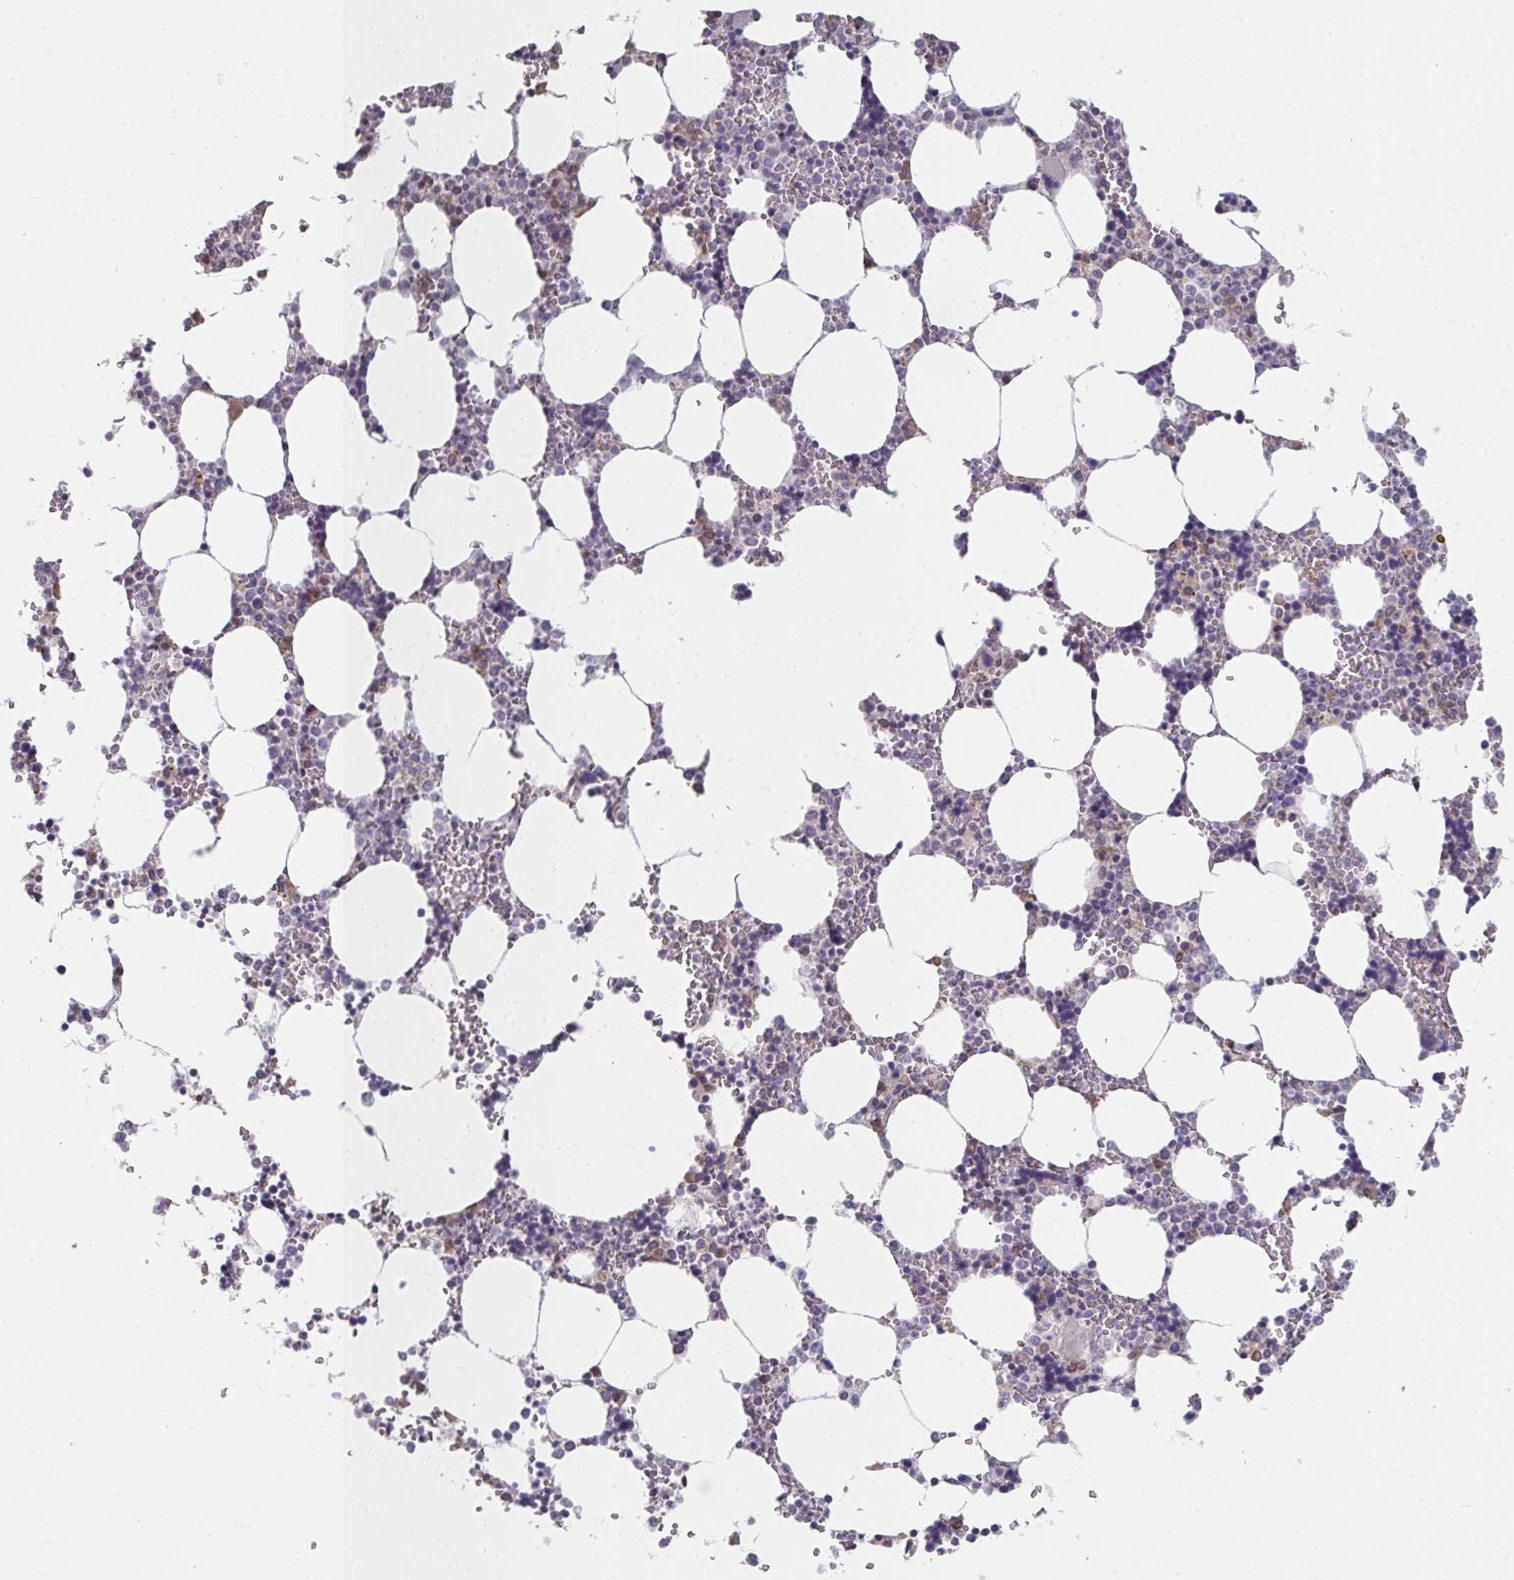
{"staining": {"intensity": "weak", "quantity": "<25%", "location": "cytoplasmic/membranous,nuclear"}, "tissue": "bone marrow", "cell_type": "Hematopoietic cells", "image_type": "normal", "snomed": [{"axis": "morphology", "description": "Normal tissue, NOS"}, {"axis": "topography", "description": "Bone marrow"}], "caption": "Immunohistochemistry photomicrograph of benign bone marrow stained for a protein (brown), which displays no staining in hematopoietic cells.", "gene": "NUP133", "patient": {"sex": "male", "age": 64}}